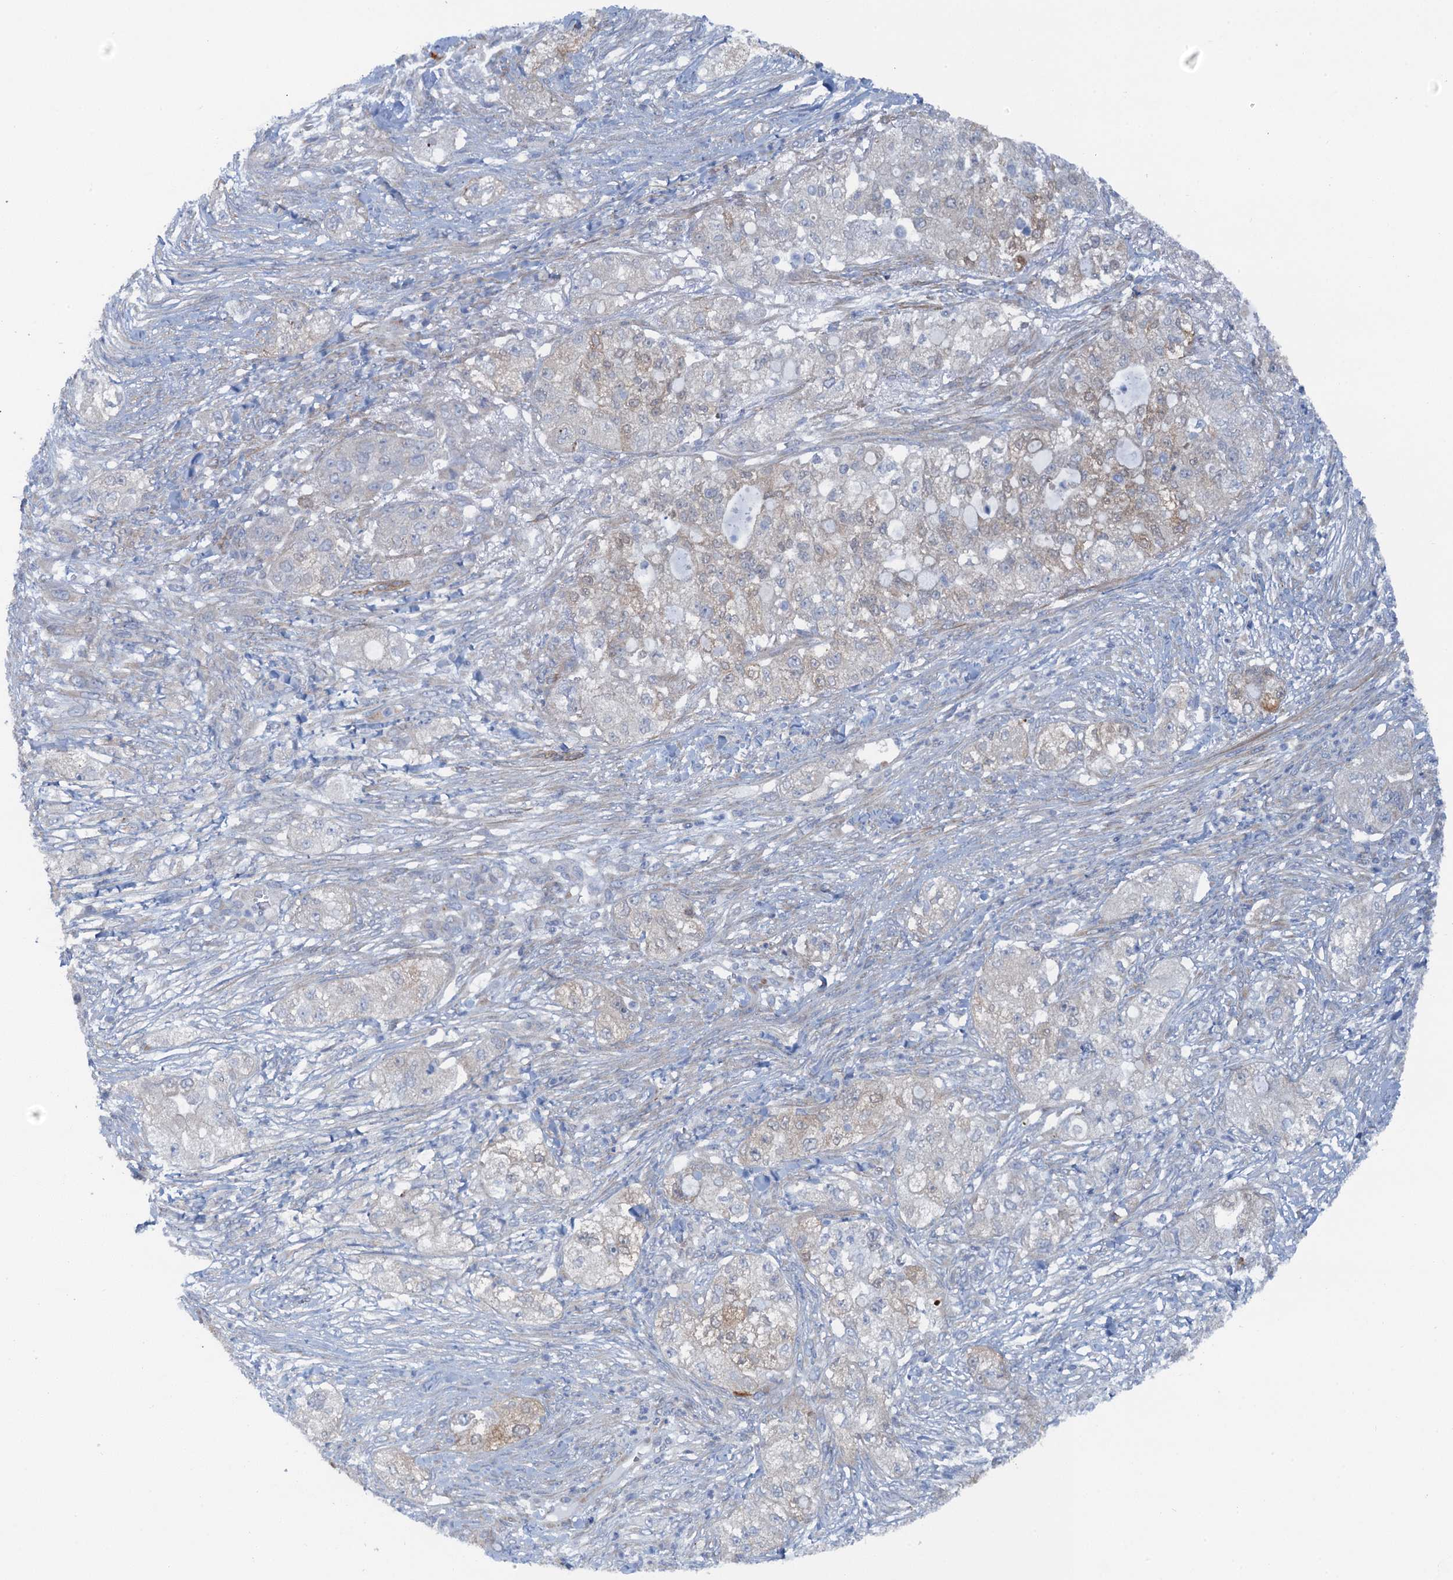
{"staining": {"intensity": "negative", "quantity": "none", "location": "none"}, "tissue": "pancreatic cancer", "cell_type": "Tumor cells", "image_type": "cancer", "snomed": [{"axis": "morphology", "description": "Adenocarcinoma, NOS"}, {"axis": "topography", "description": "Pancreas"}], "caption": "IHC image of adenocarcinoma (pancreatic) stained for a protein (brown), which exhibits no positivity in tumor cells.", "gene": "POGLUT3", "patient": {"sex": "female", "age": 78}}